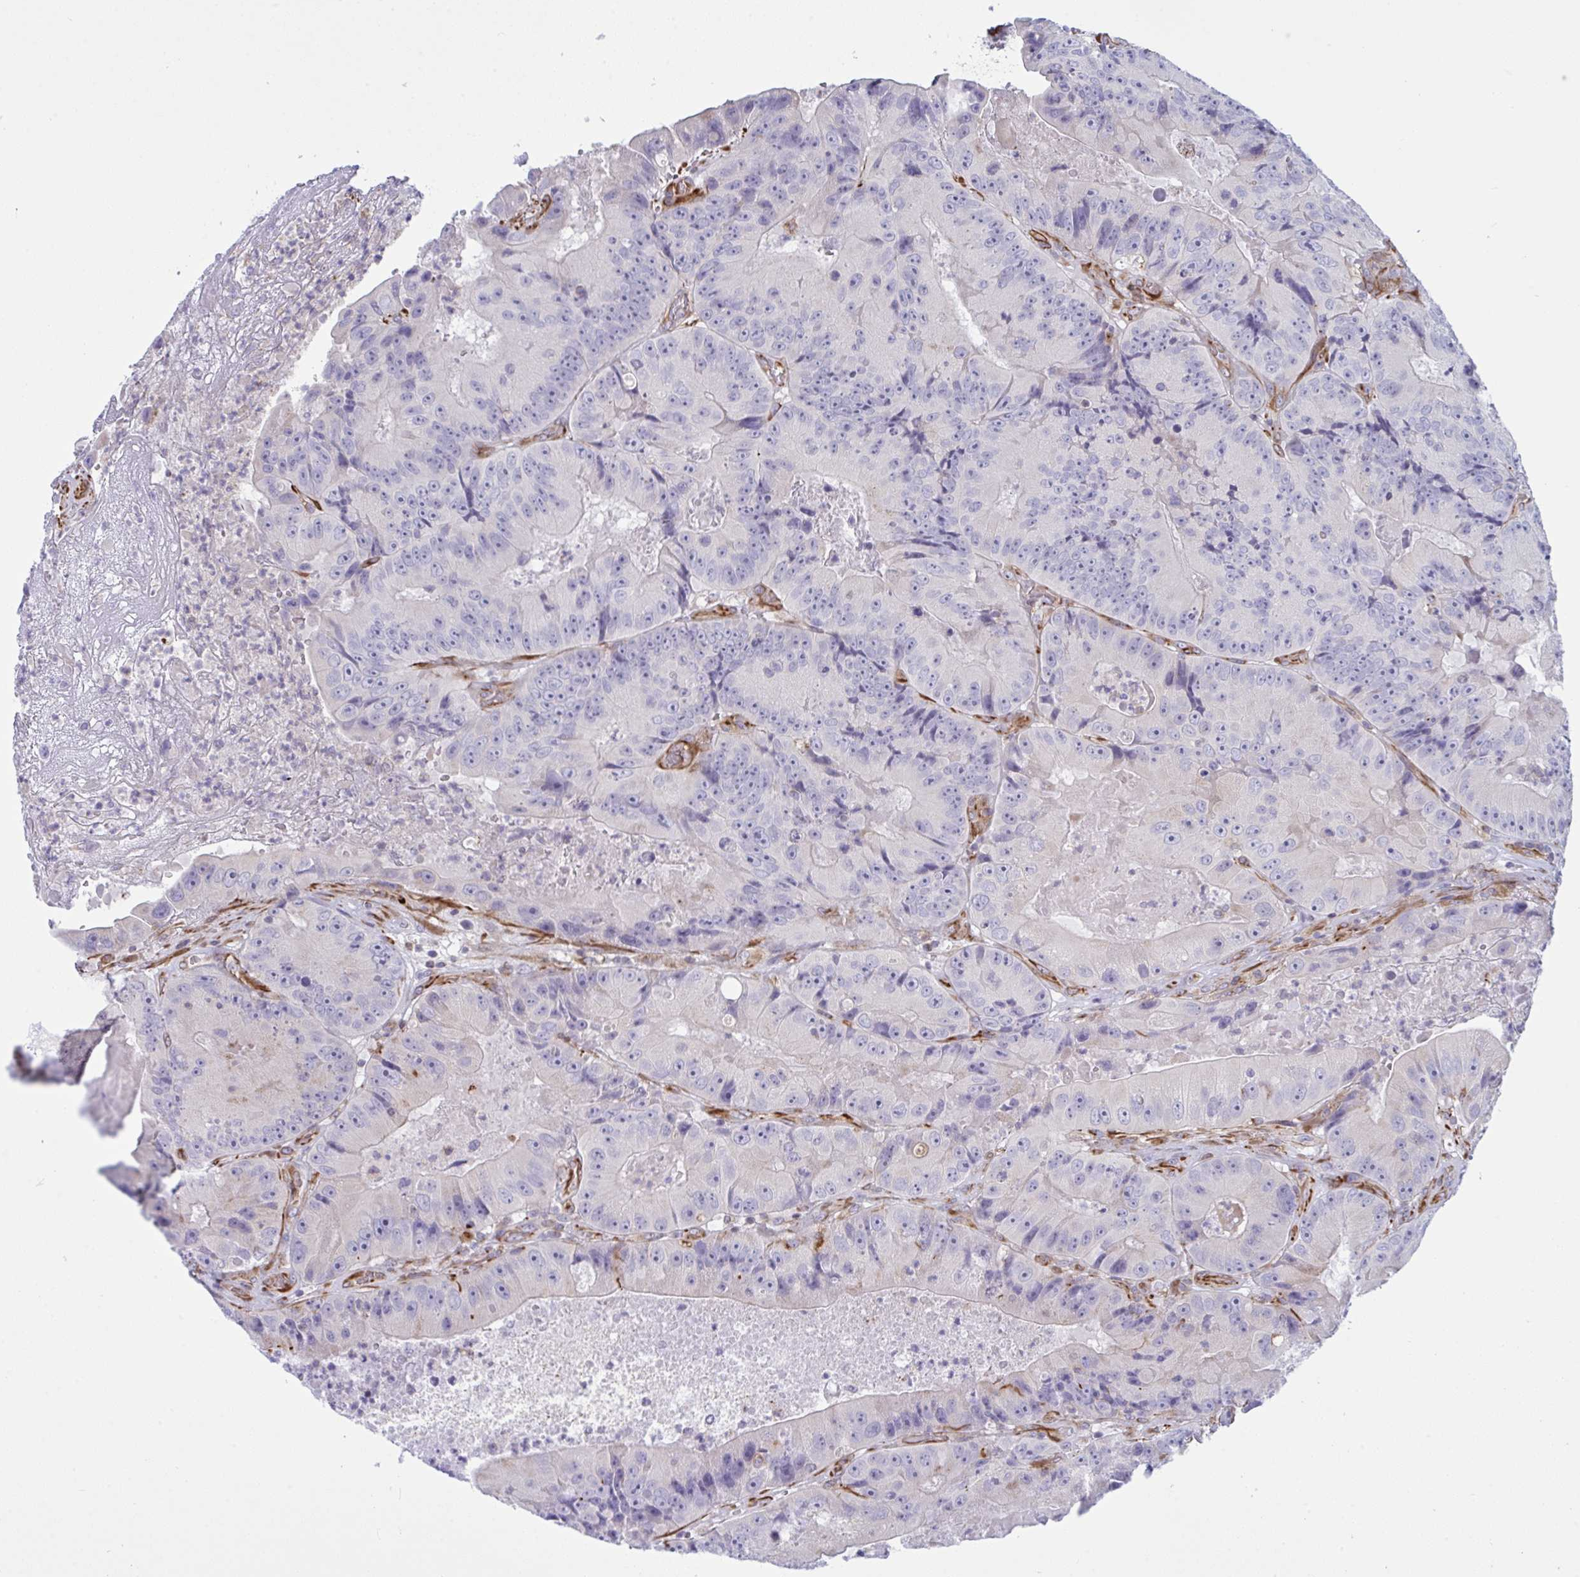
{"staining": {"intensity": "negative", "quantity": "none", "location": "none"}, "tissue": "colorectal cancer", "cell_type": "Tumor cells", "image_type": "cancer", "snomed": [{"axis": "morphology", "description": "Adenocarcinoma, NOS"}, {"axis": "topography", "description": "Colon"}], "caption": "Colorectal cancer (adenocarcinoma) was stained to show a protein in brown. There is no significant expression in tumor cells.", "gene": "DCBLD1", "patient": {"sex": "female", "age": 86}}